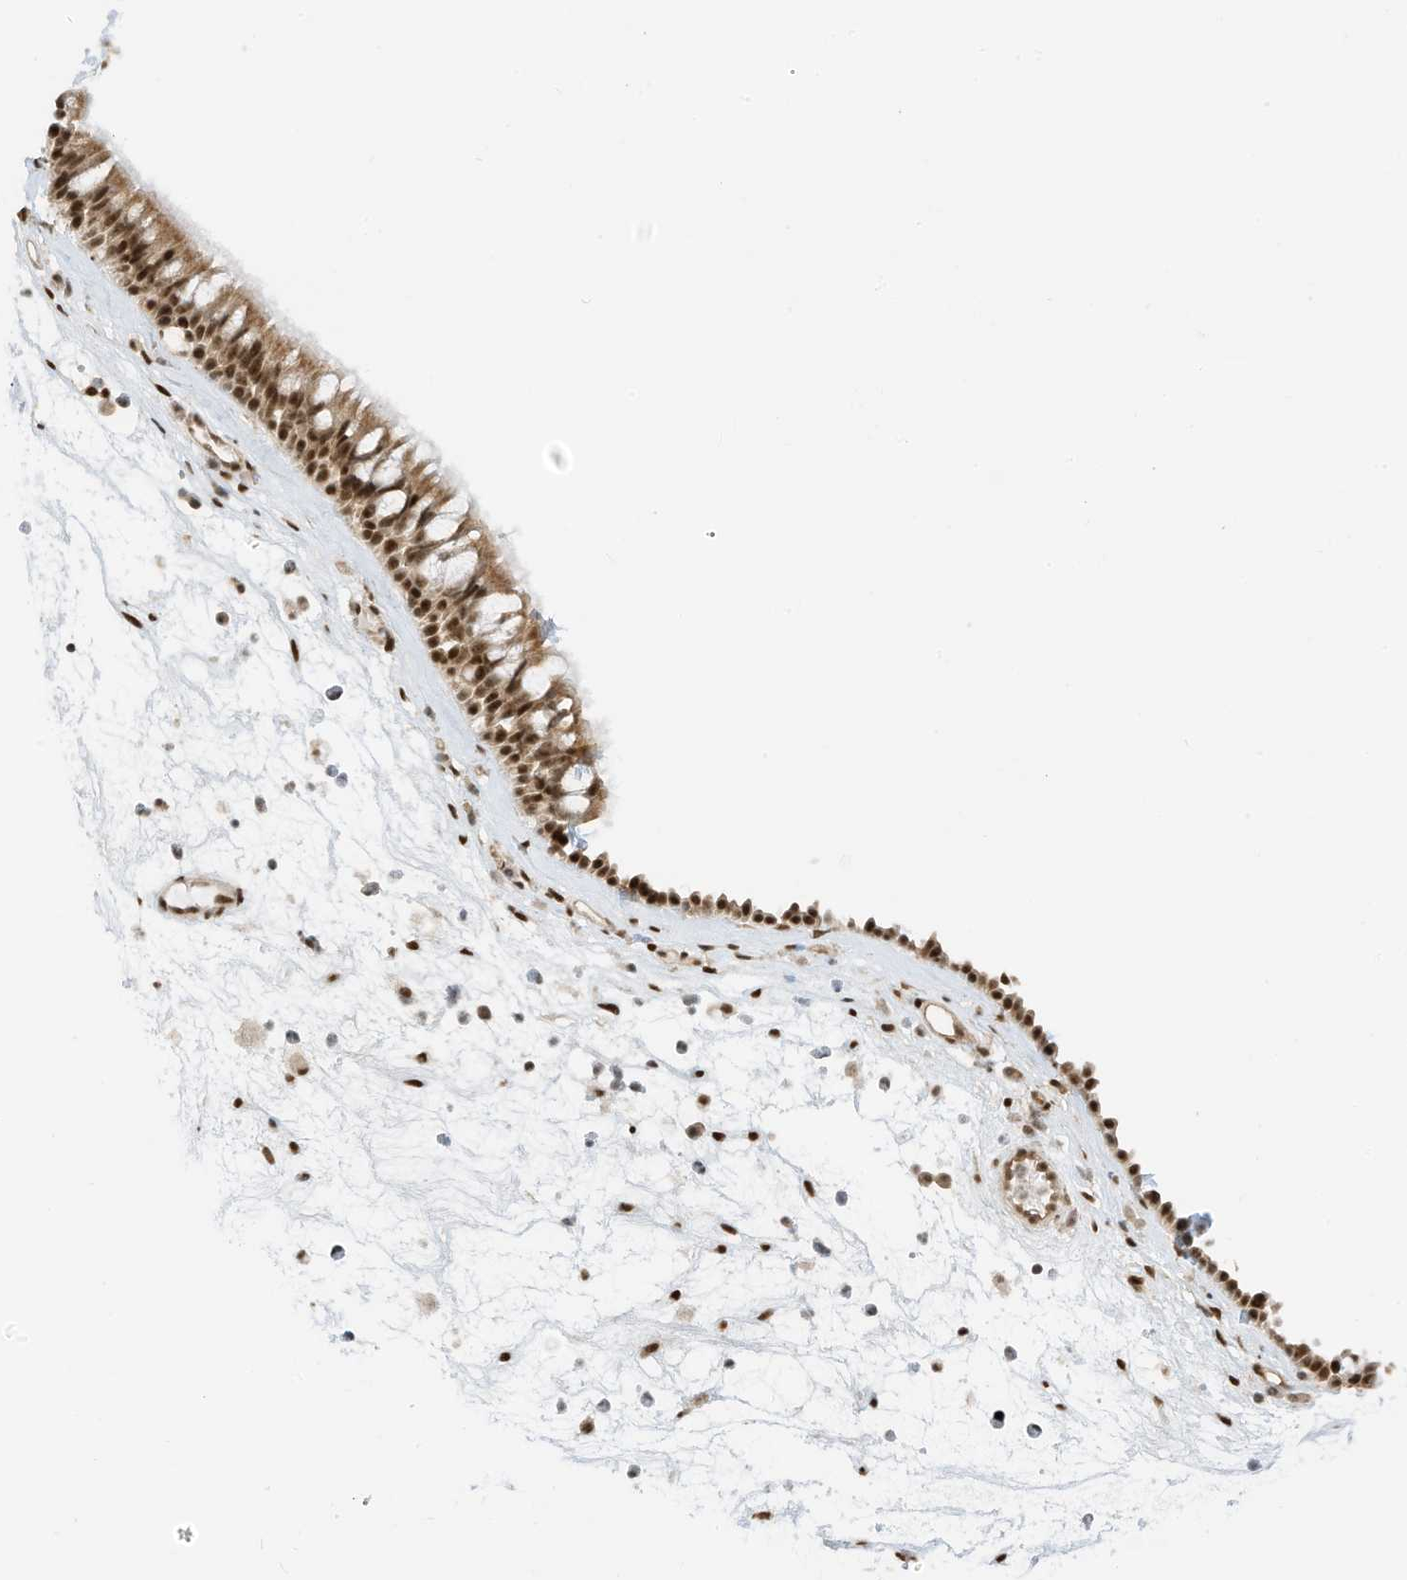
{"staining": {"intensity": "strong", "quantity": ">75%", "location": "nuclear"}, "tissue": "nasopharynx", "cell_type": "Respiratory epithelial cells", "image_type": "normal", "snomed": [{"axis": "morphology", "description": "Normal tissue, NOS"}, {"axis": "morphology", "description": "Inflammation, NOS"}, {"axis": "morphology", "description": "Malignant melanoma, Metastatic site"}, {"axis": "topography", "description": "Nasopharynx"}], "caption": "IHC (DAB) staining of benign nasopharynx exhibits strong nuclear protein expression in about >75% of respiratory epithelial cells.", "gene": "AURKAIP1", "patient": {"sex": "male", "age": 70}}